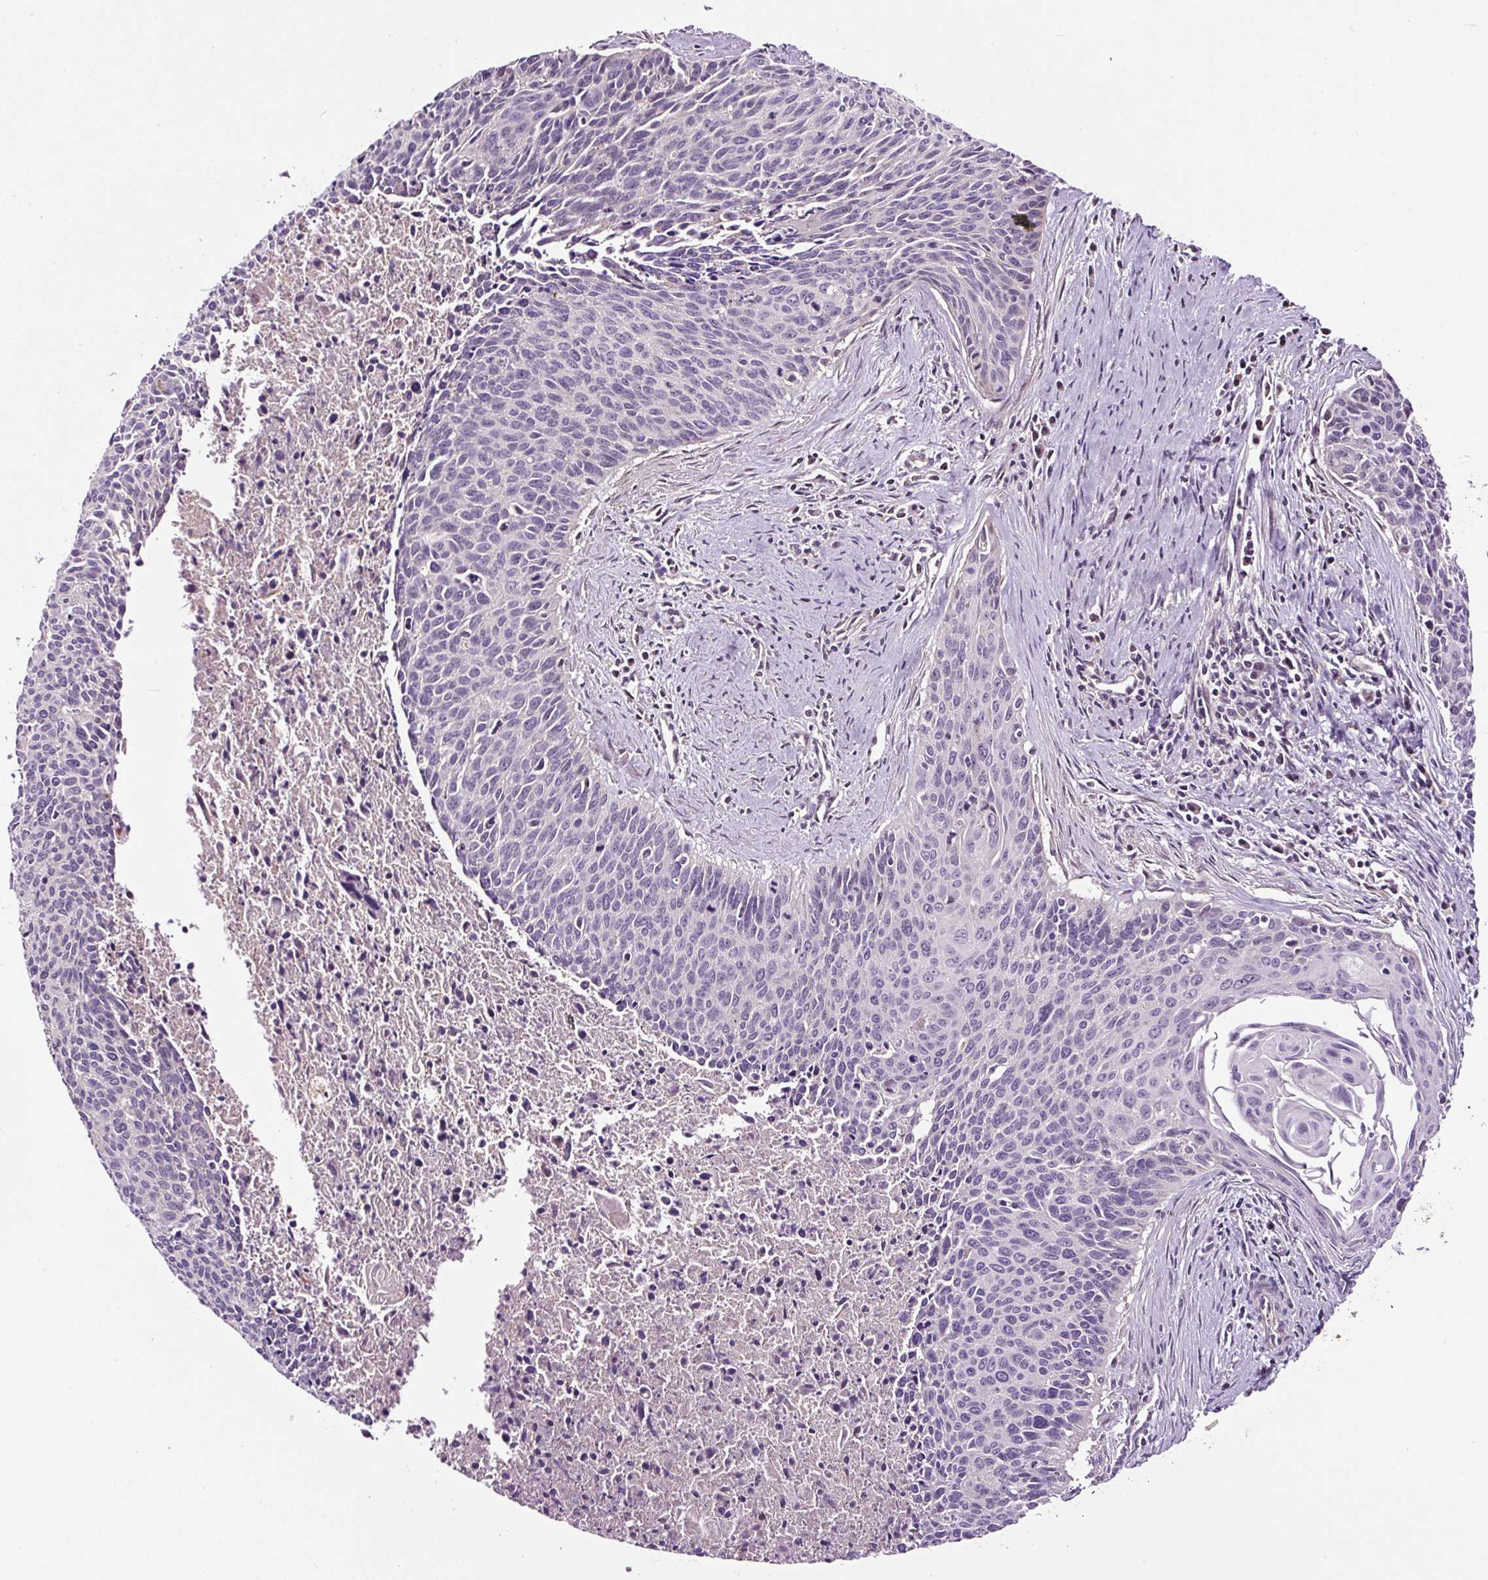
{"staining": {"intensity": "negative", "quantity": "none", "location": "none"}, "tissue": "cervical cancer", "cell_type": "Tumor cells", "image_type": "cancer", "snomed": [{"axis": "morphology", "description": "Squamous cell carcinoma, NOS"}, {"axis": "topography", "description": "Cervix"}], "caption": "Cervical squamous cell carcinoma was stained to show a protein in brown. There is no significant positivity in tumor cells.", "gene": "LRRC24", "patient": {"sex": "female", "age": 55}}